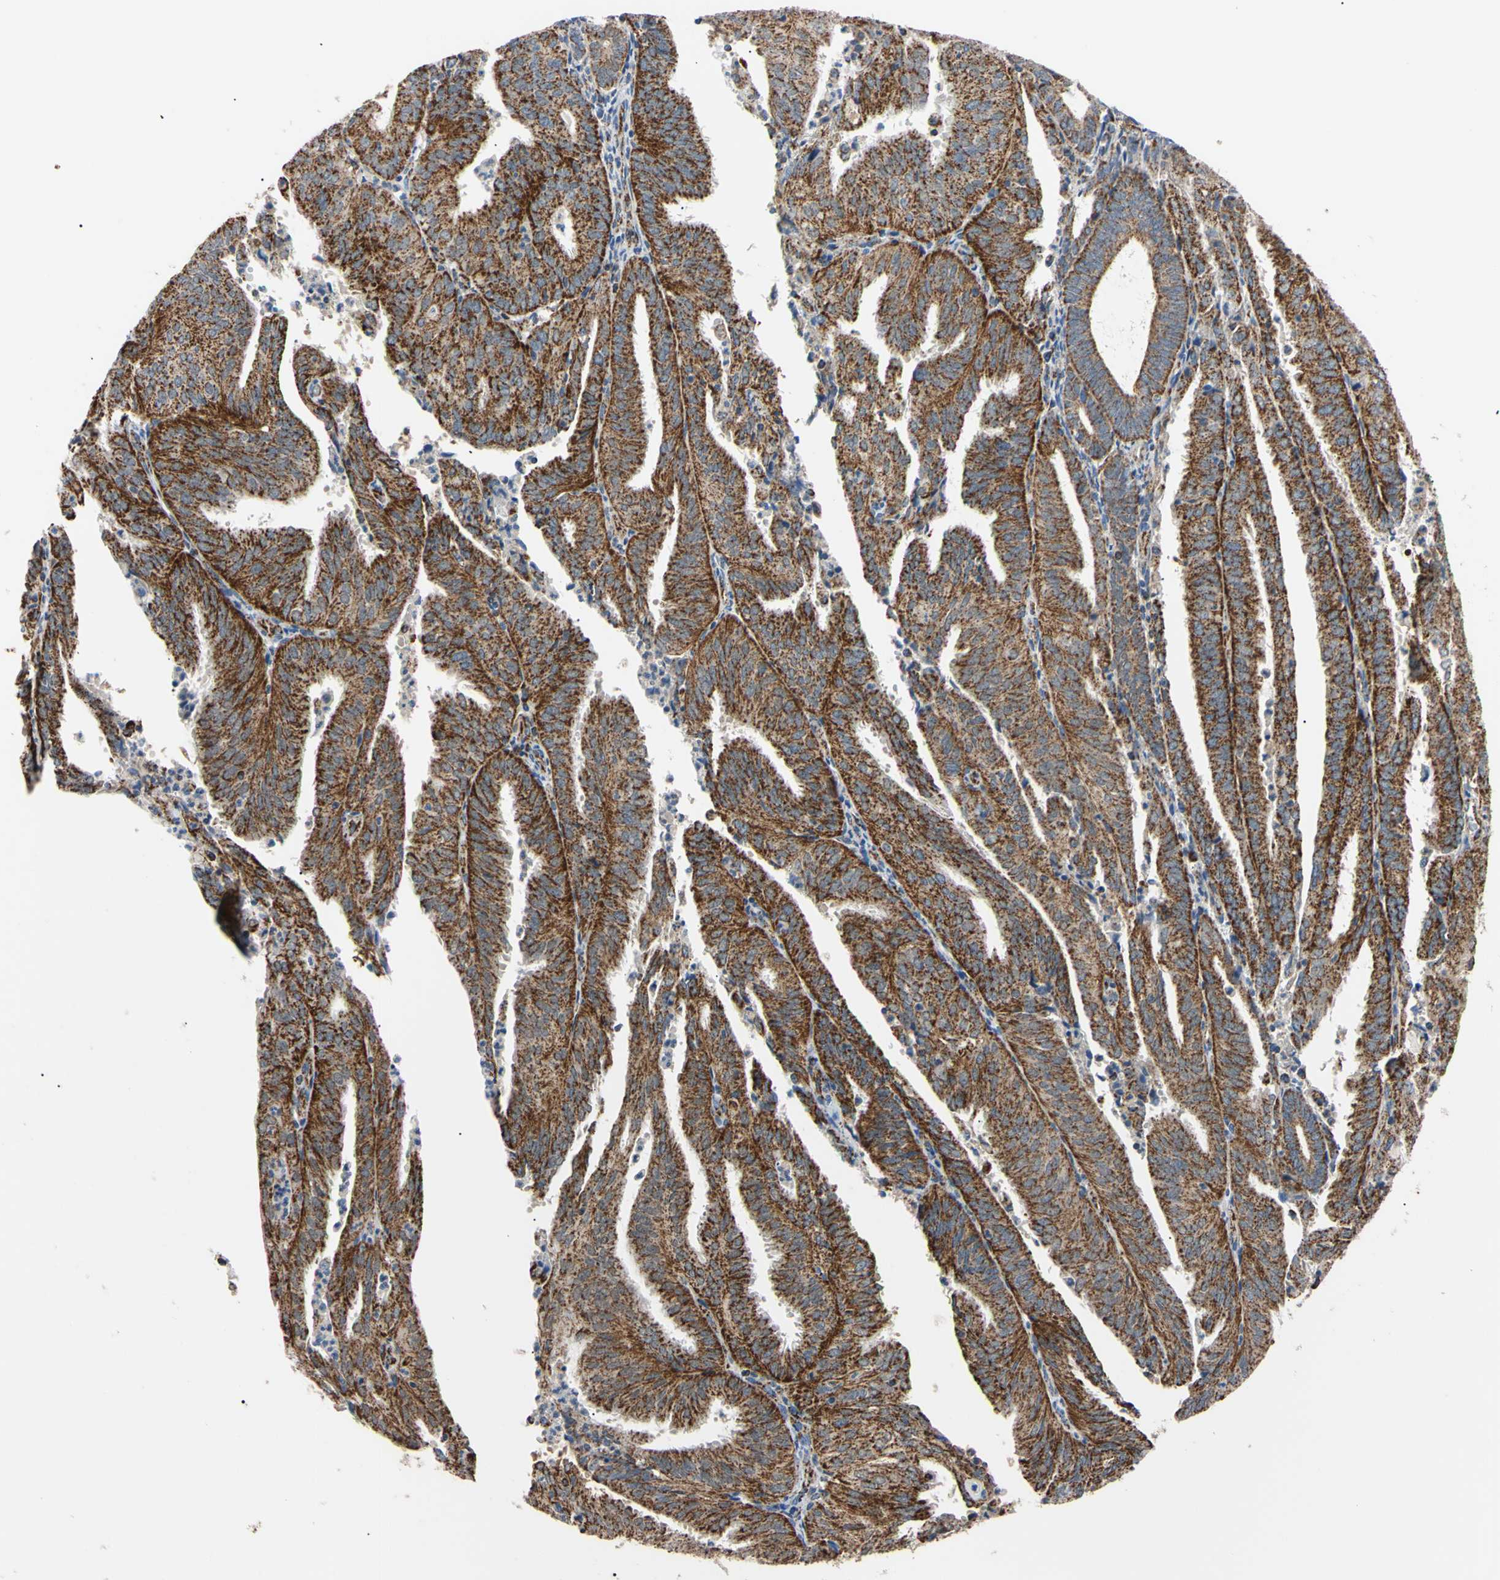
{"staining": {"intensity": "strong", "quantity": ">75%", "location": "cytoplasmic/membranous"}, "tissue": "endometrial cancer", "cell_type": "Tumor cells", "image_type": "cancer", "snomed": [{"axis": "morphology", "description": "Adenocarcinoma, NOS"}, {"axis": "topography", "description": "Uterus"}], "caption": "IHC histopathology image of human endometrial adenocarcinoma stained for a protein (brown), which displays high levels of strong cytoplasmic/membranous expression in about >75% of tumor cells.", "gene": "CLPP", "patient": {"sex": "female", "age": 60}}